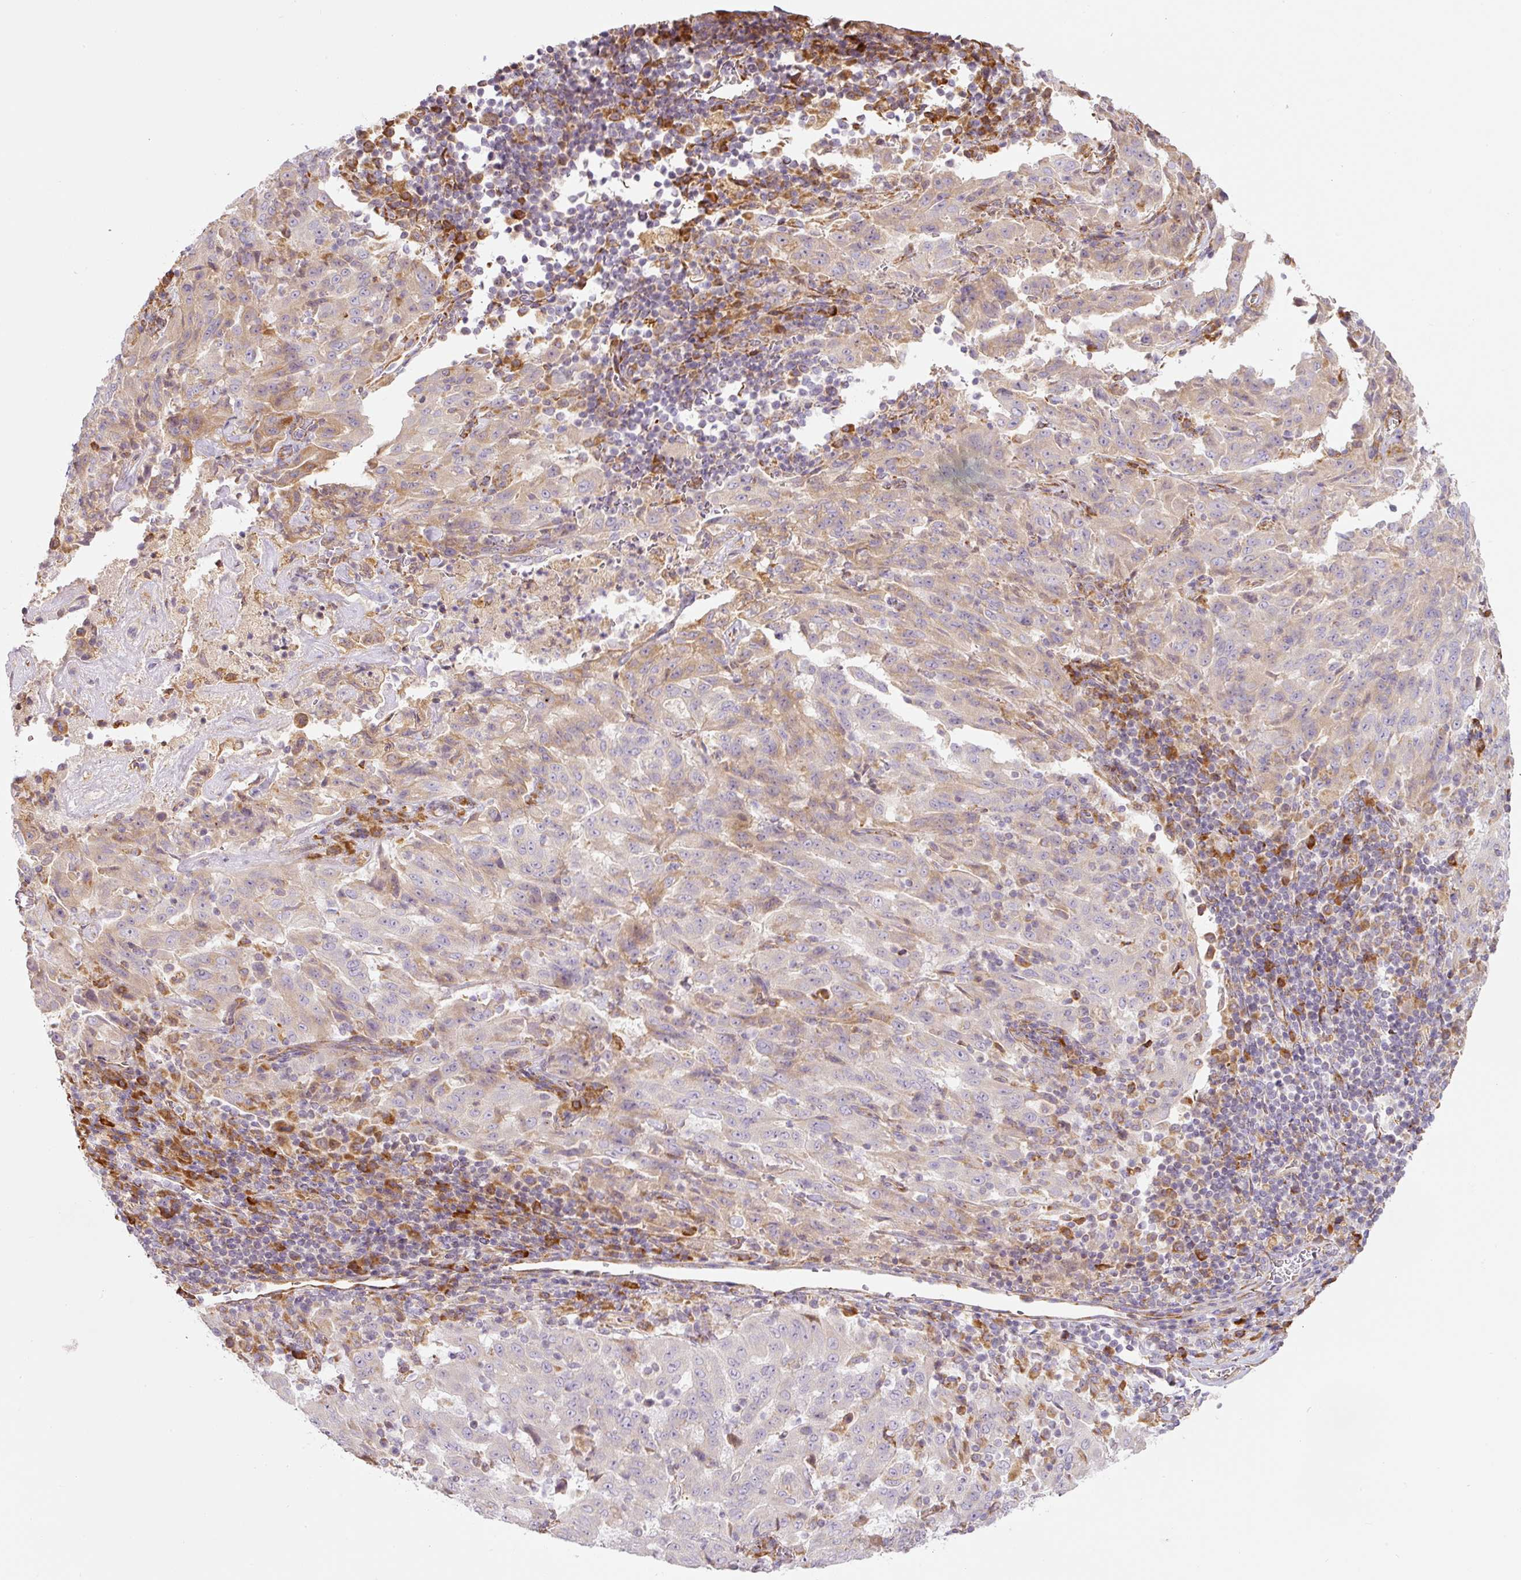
{"staining": {"intensity": "weak", "quantity": "25%-75%", "location": "cytoplasmic/membranous"}, "tissue": "pancreatic cancer", "cell_type": "Tumor cells", "image_type": "cancer", "snomed": [{"axis": "morphology", "description": "Adenocarcinoma, NOS"}, {"axis": "topography", "description": "Pancreas"}], "caption": "The micrograph shows immunohistochemical staining of pancreatic cancer (adenocarcinoma). There is weak cytoplasmic/membranous expression is identified in about 25%-75% of tumor cells. The protein of interest is shown in brown color, while the nuclei are stained blue.", "gene": "MORN4", "patient": {"sex": "male", "age": 63}}